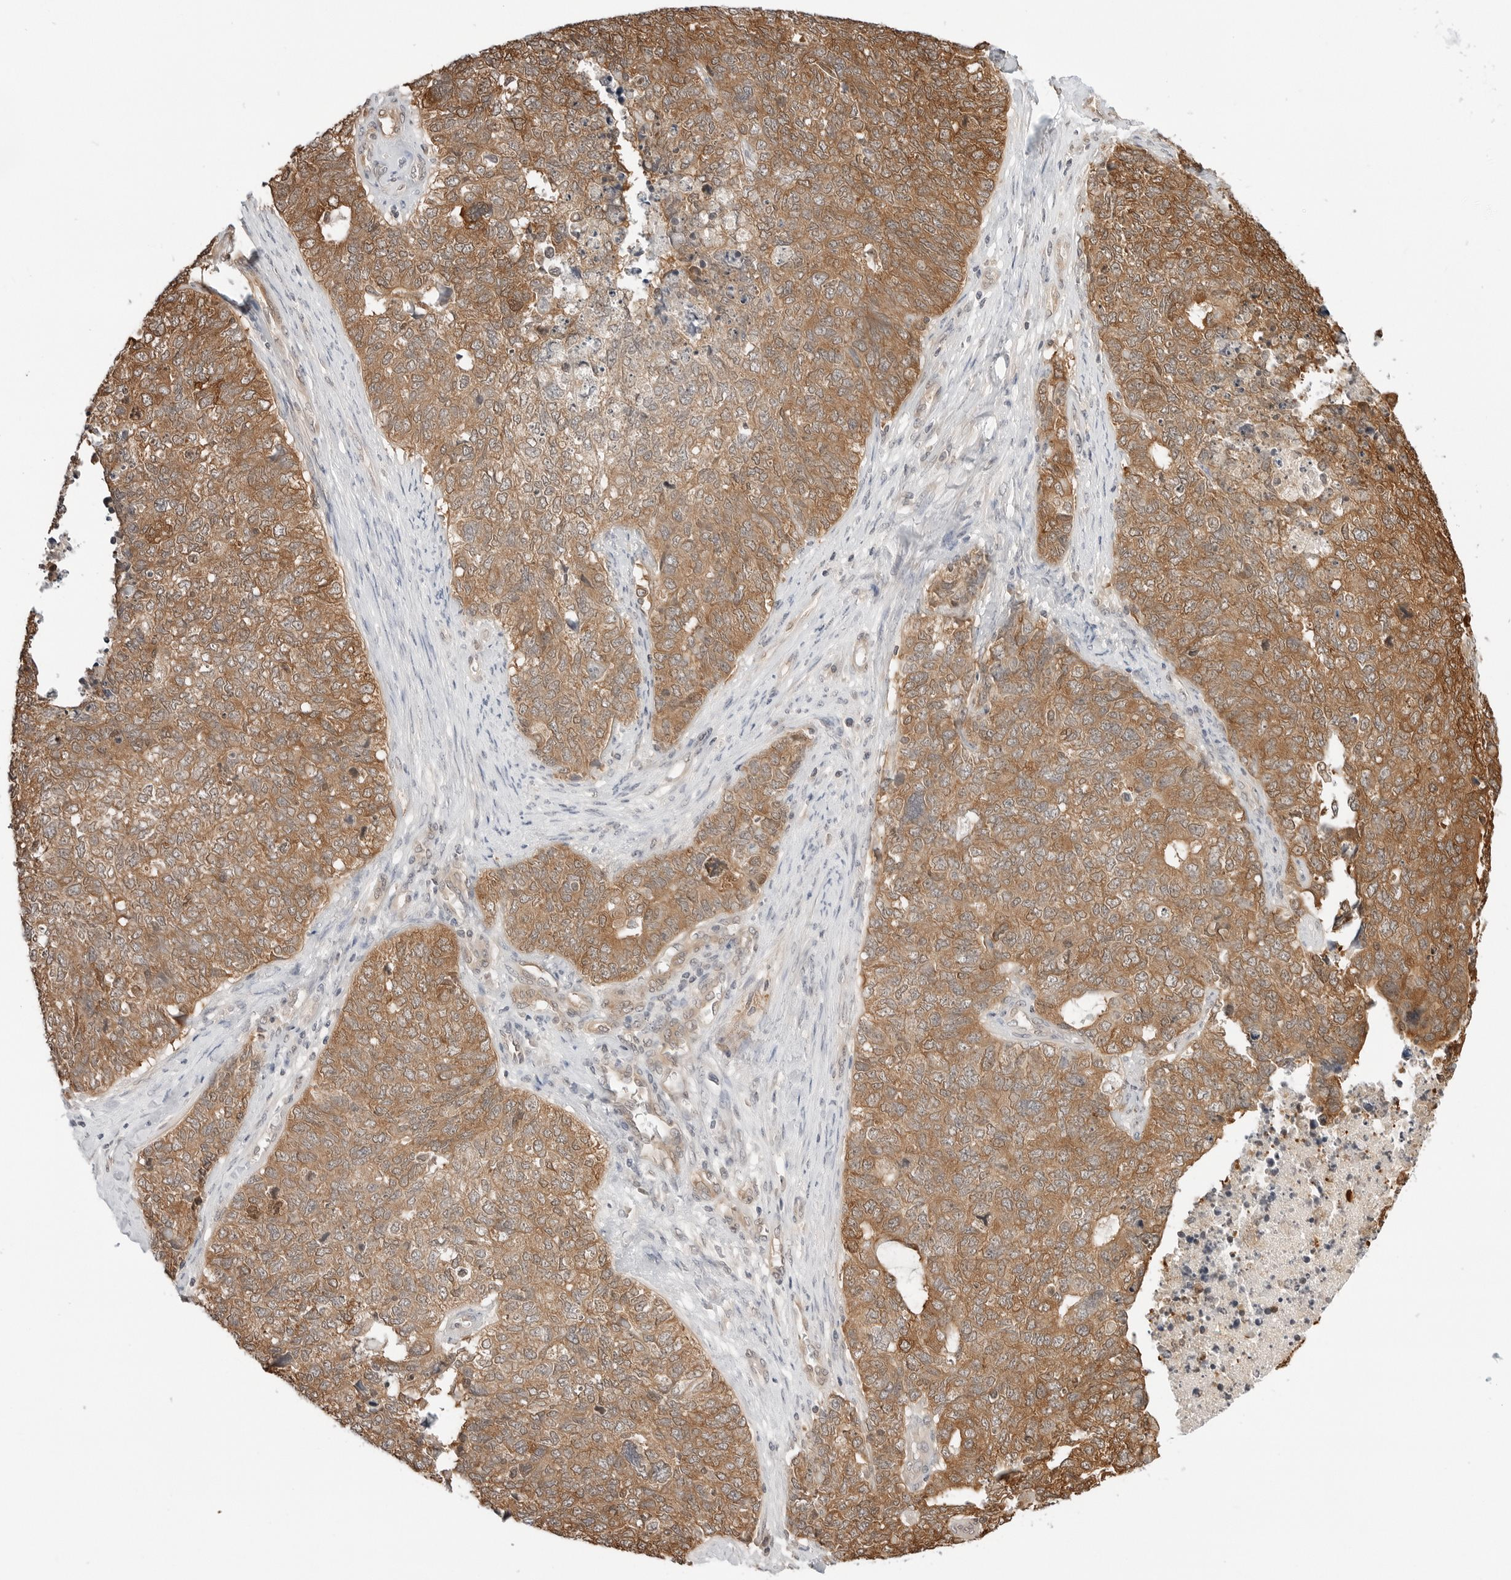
{"staining": {"intensity": "moderate", "quantity": ">75%", "location": "cytoplasmic/membranous"}, "tissue": "cervical cancer", "cell_type": "Tumor cells", "image_type": "cancer", "snomed": [{"axis": "morphology", "description": "Squamous cell carcinoma, NOS"}, {"axis": "topography", "description": "Cervix"}], "caption": "Human cervical cancer (squamous cell carcinoma) stained with a protein marker displays moderate staining in tumor cells.", "gene": "NUDC", "patient": {"sex": "female", "age": 63}}